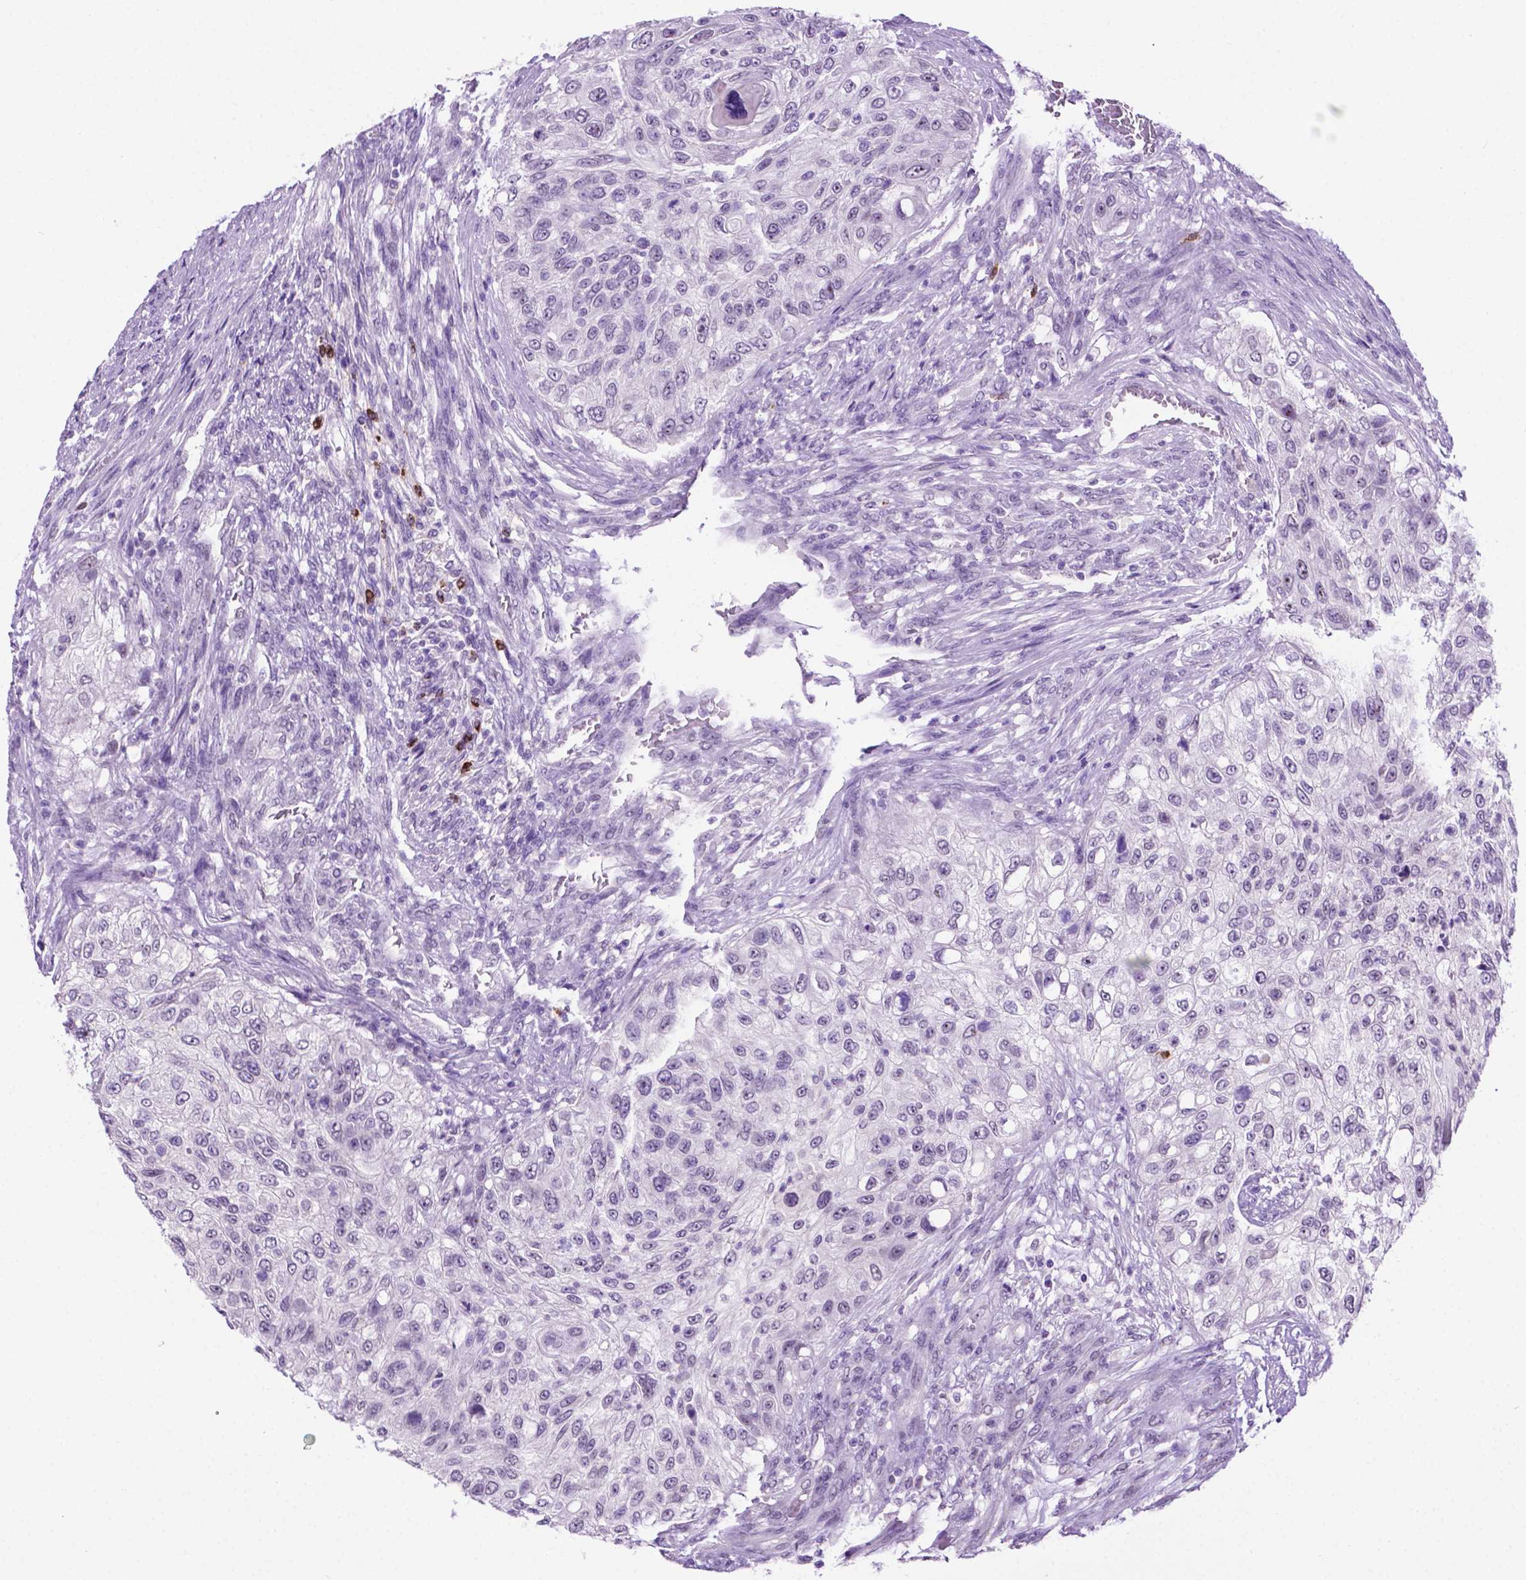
{"staining": {"intensity": "negative", "quantity": "none", "location": "none"}, "tissue": "urothelial cancer", "cell_type": "Tumor cells", "image_type": "cancer", "snomed": [{"axis": "morphology", "description": "Urothelial carcinoma, High grade"}, {"axis": "topography", "description": "Urinary bladder"}], "caption": "Urothelial cancer was stained to show a protein in brown. There is no significant staining in tumor cells.", "gene": "MMP27", "patient": {"sex": "female", "age": 60}}